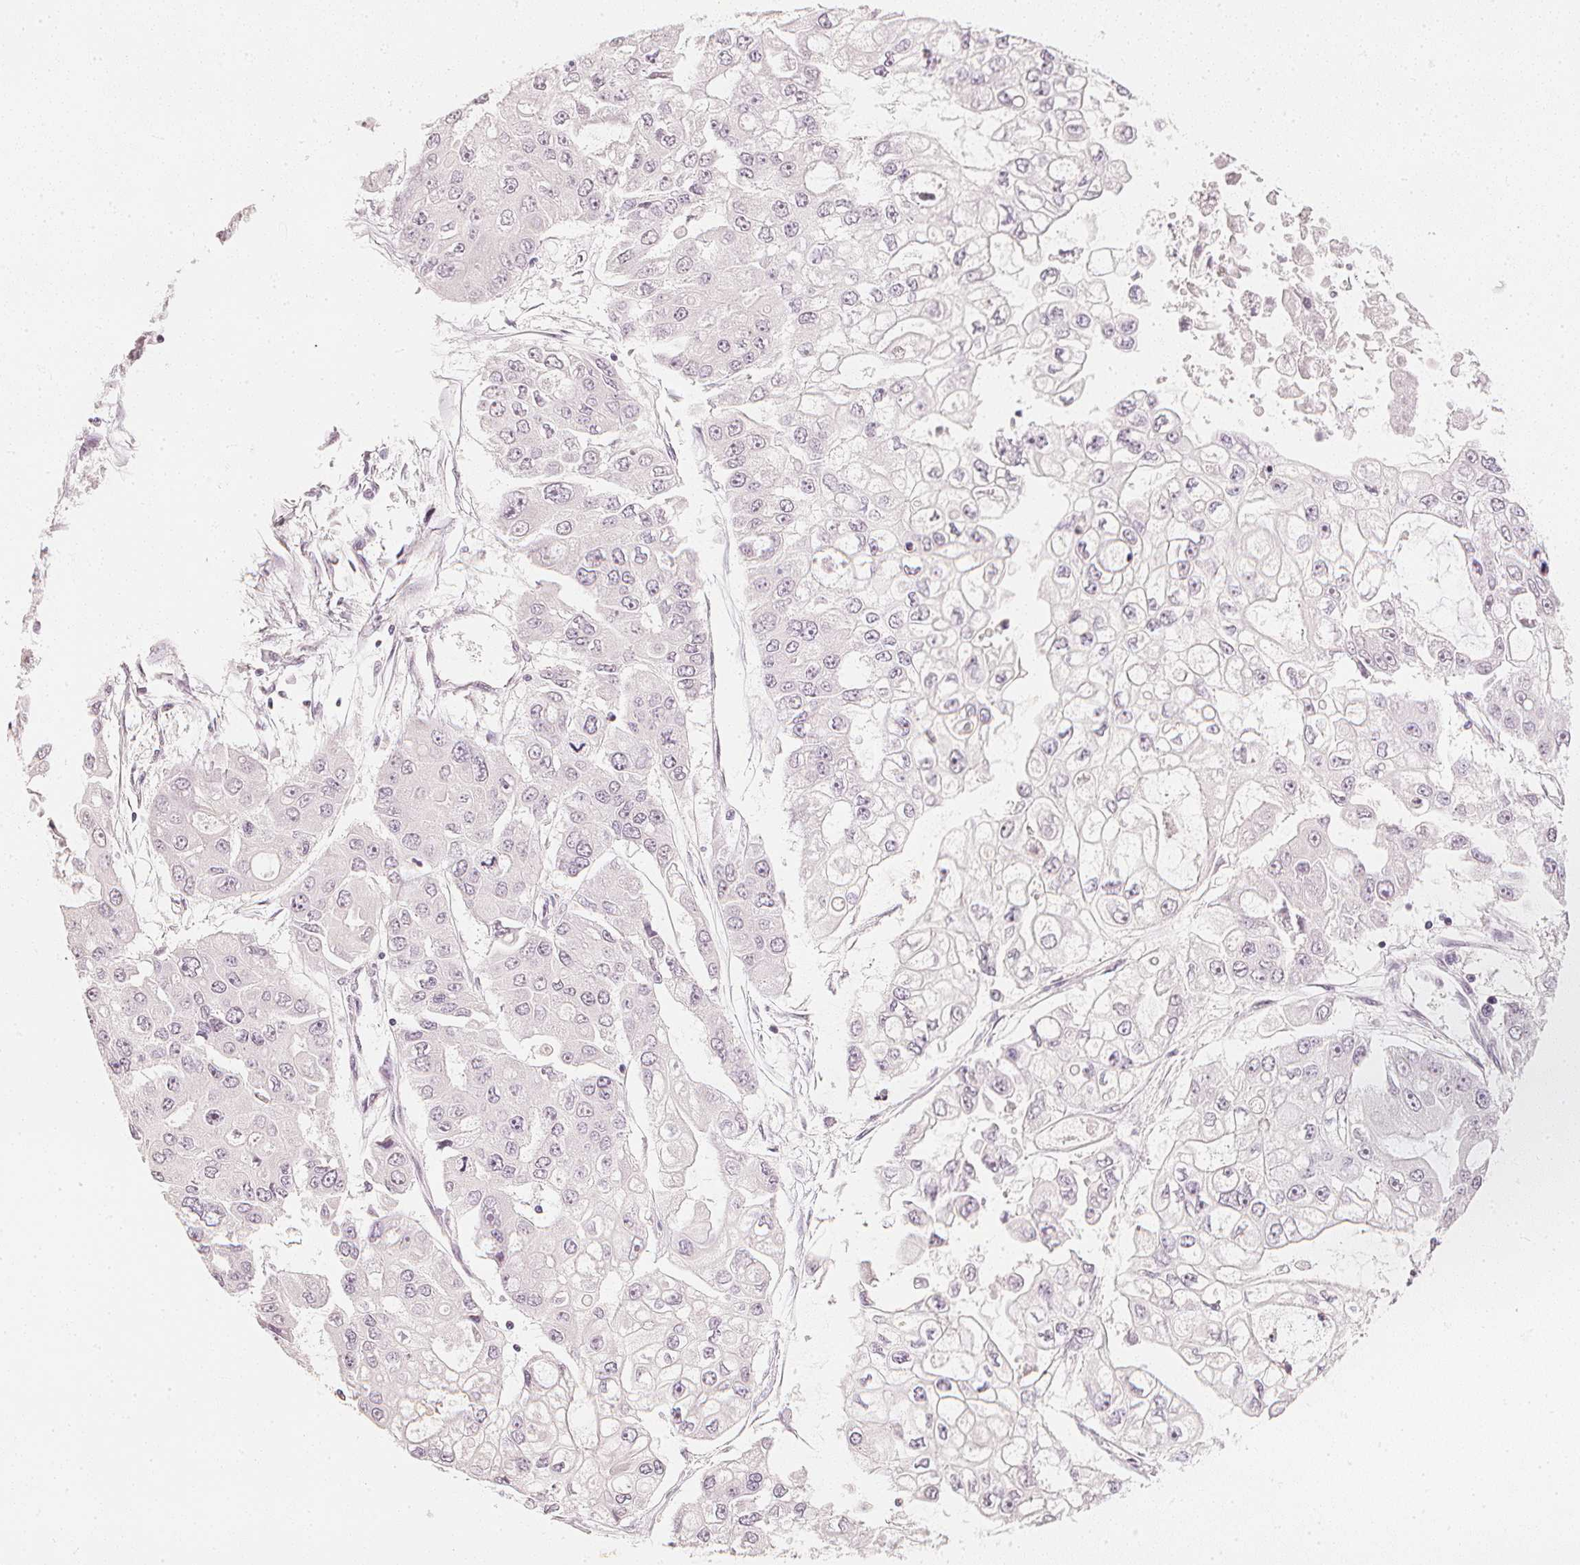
{"staining": {"intensity": "negative", "quantity": "none", "location": "none"}, "tissue": "ovarian cancer", "cell_type": "Tumor cells", "image_type": "cancer", "snomed": [{"axis": "morphology", "description": "Cystadenocarcinoma, serous, NOS"}, {"axis": "topography", "description": "Ovary"}], "caption": "Ovarian cancer was stained to show a protein in brown. There is no significant staining in tumor cells.", "gene": "CALB1", "patient": {"sex": "female", "age": 56}}